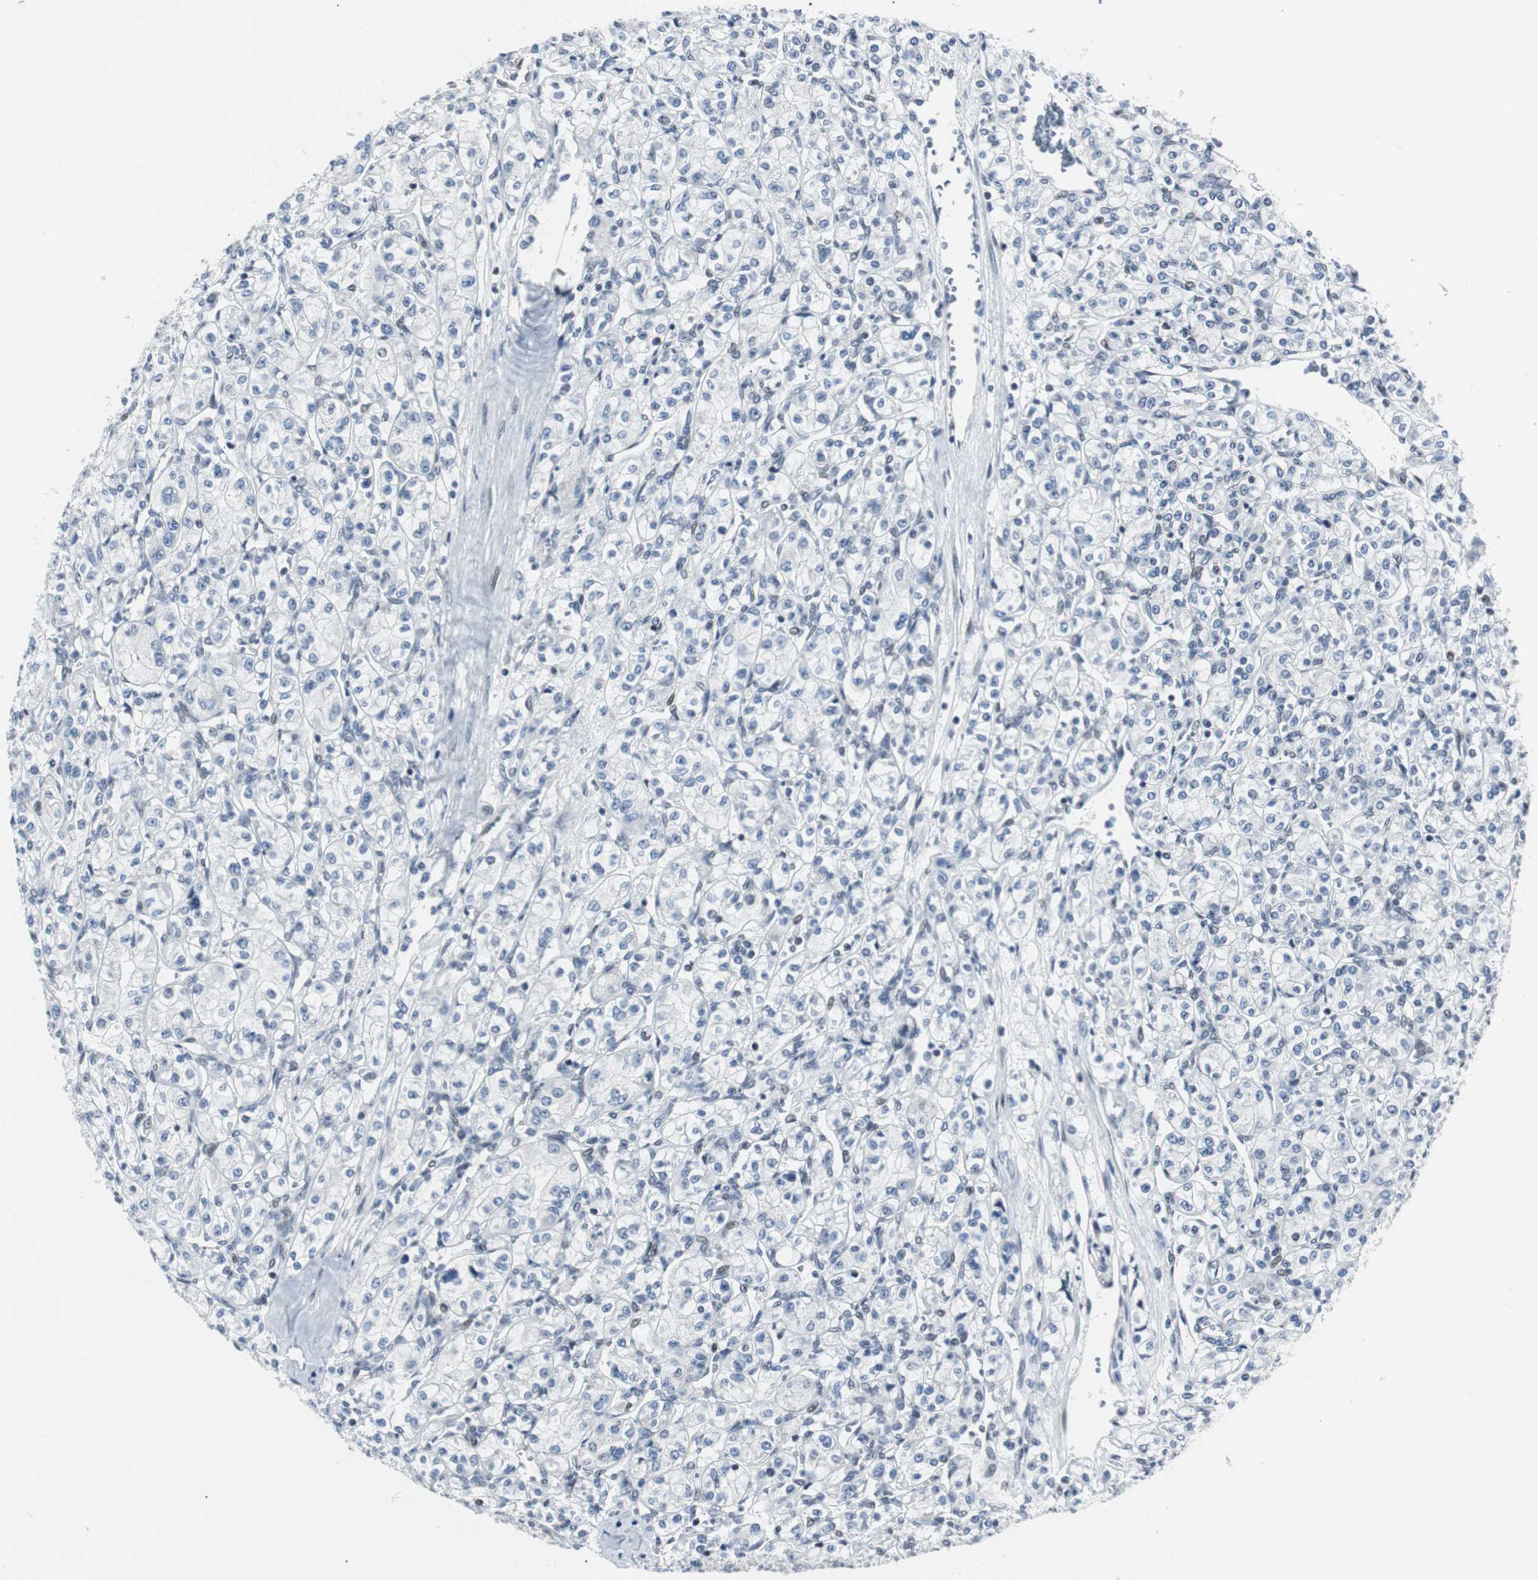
{"staining": {"intensity": "negative", "quantity": "none", "location": "none"}, "tissue": "renal cancer", "cell_type": "Tumor cells", "image_type": "cancer", "snomed": [{"axis": "morphology", "description": "Adenocarcinoma, NOS"}, {"axis": "topography", "description": "Kidney"}], "caption": "Image shows no protein expression in tumor cells of renal cancer tissue.", "gene": "MTA1", "patient": {"sex": "male", "age": 77}}